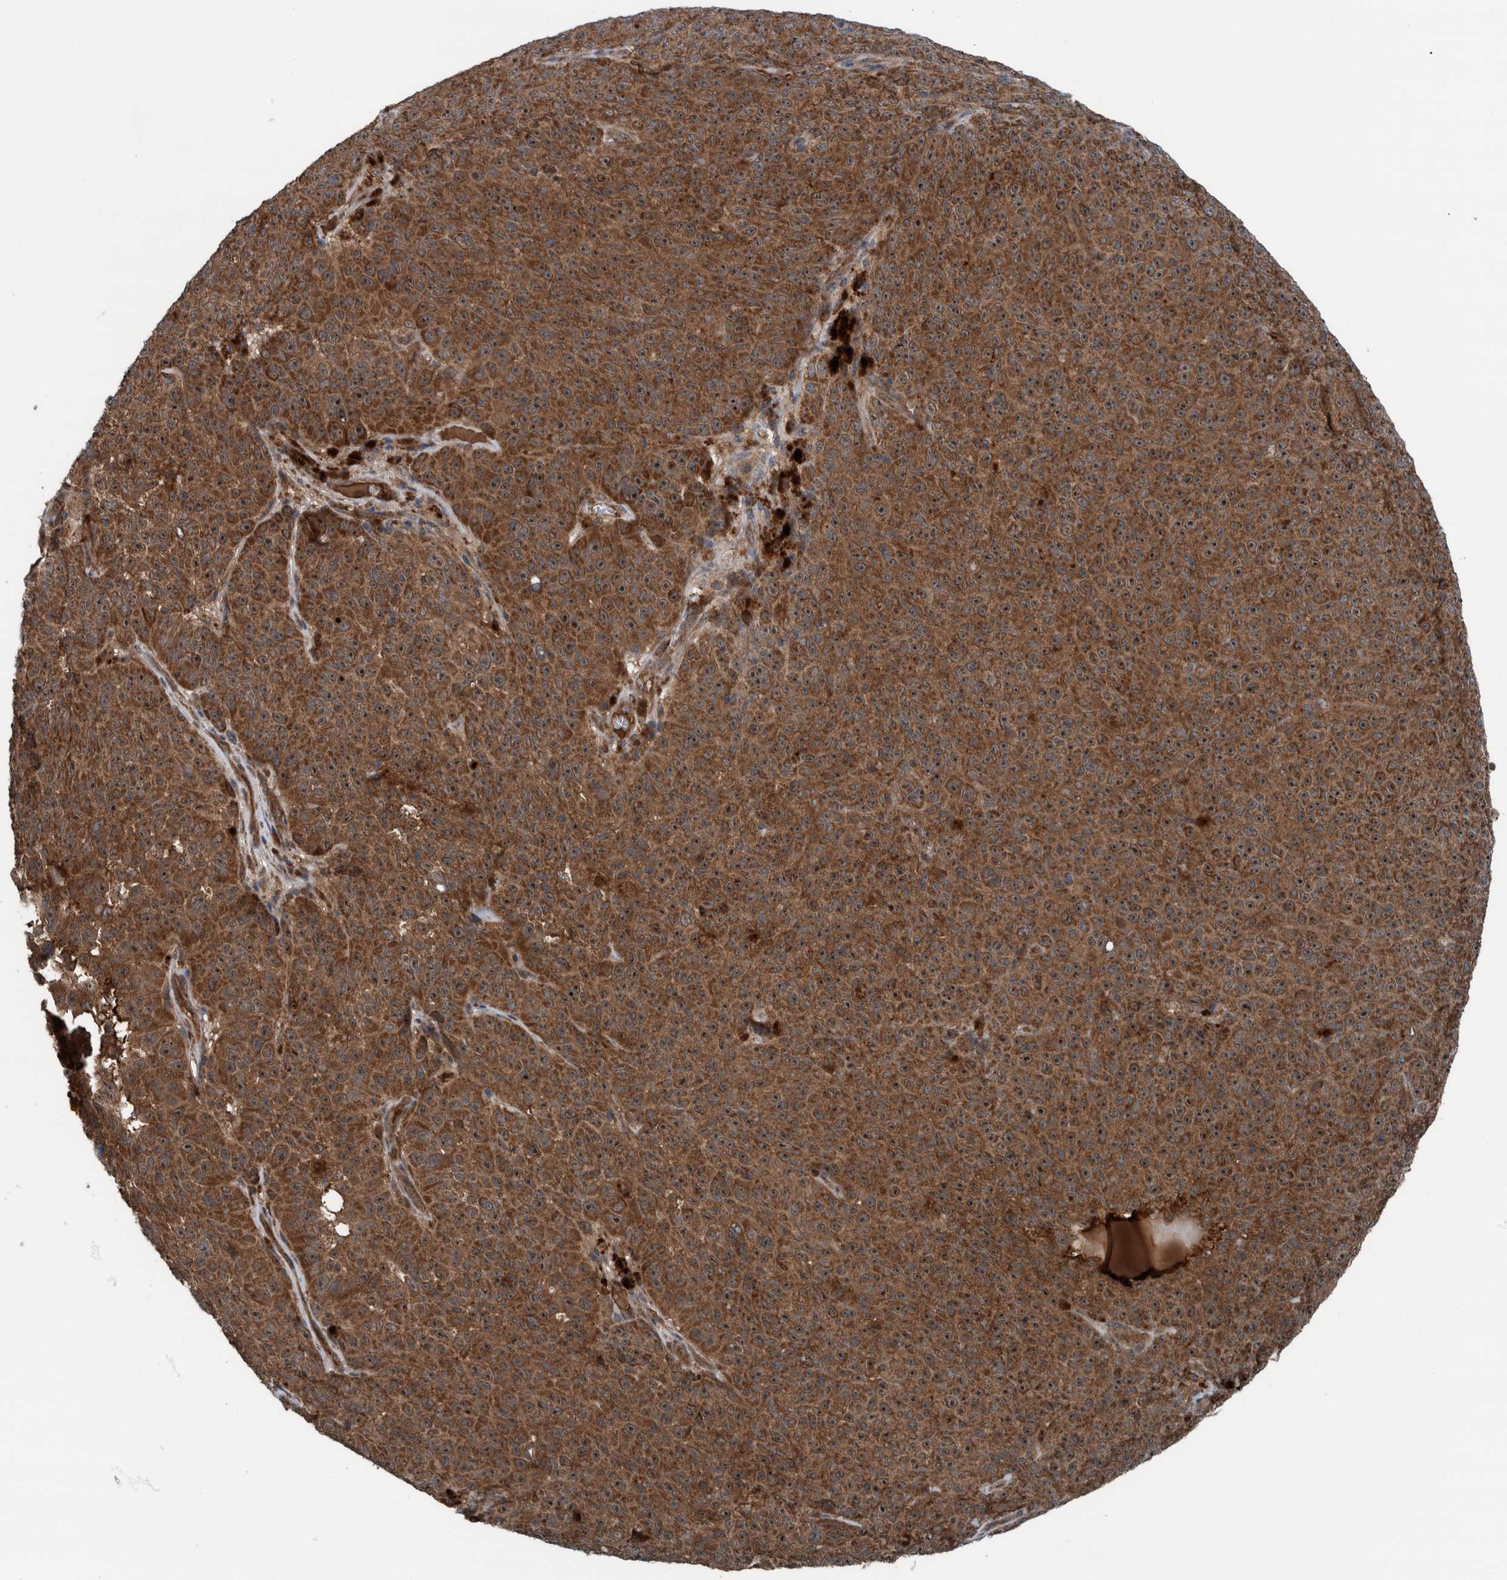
{"staining": {"intensity": "moderate", "quantity": ">75%", "location": "cytoplasmic/membranous"}, "tissue": "melanoma", "cell_type": "Tumor cells", "image_type": "cancer", "snomed": [{"axis": "morphology", "description": "Malignant melanoma, NOS"}, {"axis": "topography", "description": "Skin"}], "caption": "DAB (3,3'-diaminobenzidine) immunohistochemical staining of human melanoma displays moderate cytoplasmic/membranous protein expression in approximately >75% of tumor cells. (DAB (3,3'-diaminobenzidine) IHC, brown staining for protein, blue staining for nuclei).", "gene": "CUEDC1", "patient": {"sex": "female", "age": 82}}